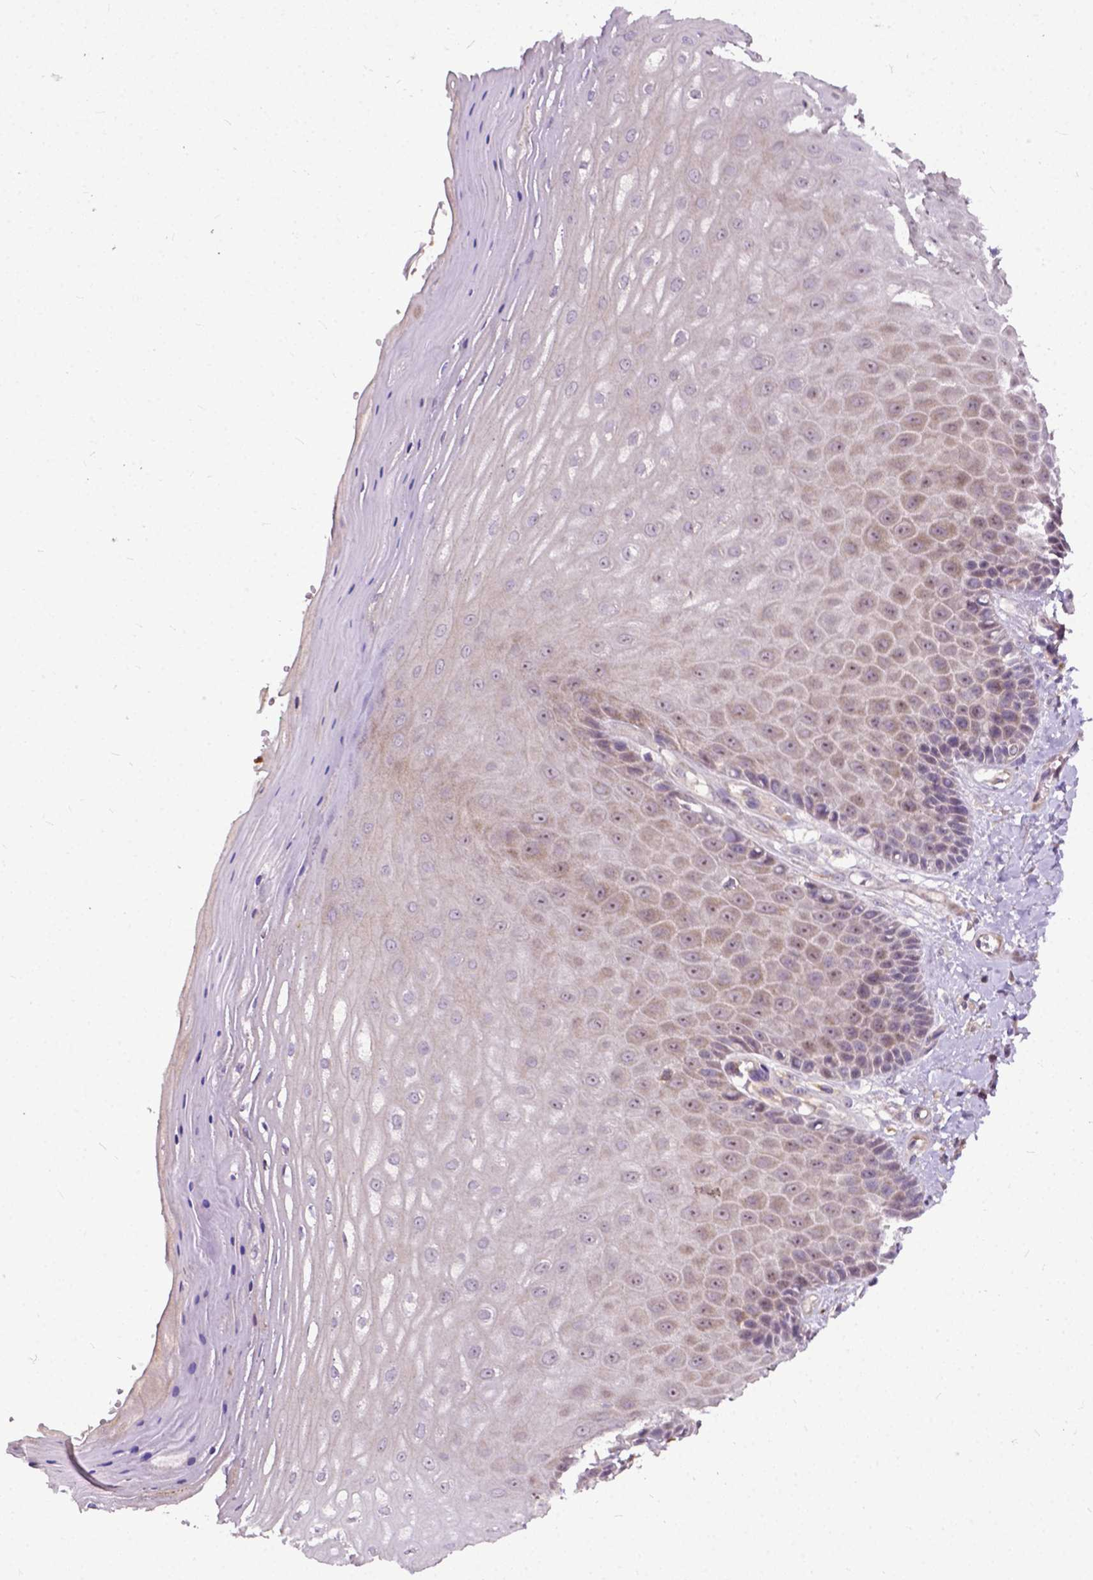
{"staining": {"intensity": "weak", "quantity": "25%-75%", "location": "cytoplasmic/membranous,nuclear"}, "tissue": "vagina", "cell_type": "Squamous epithelial cells", "image_type": "normal", "snomed": [{"axis": "morphology", "description": "Normal tissue, NOS"}, {"axis": "topography", "description": "Vagina"}], "caption": "Human vagina stained for a protein (brown) exhibits weak cytoplasmic/membranous,nuclear positive expression in about 25%-75% of squamous epithelial cells.", "gene": "PARP3", "patient": {"sex": "female", "age": 83}}